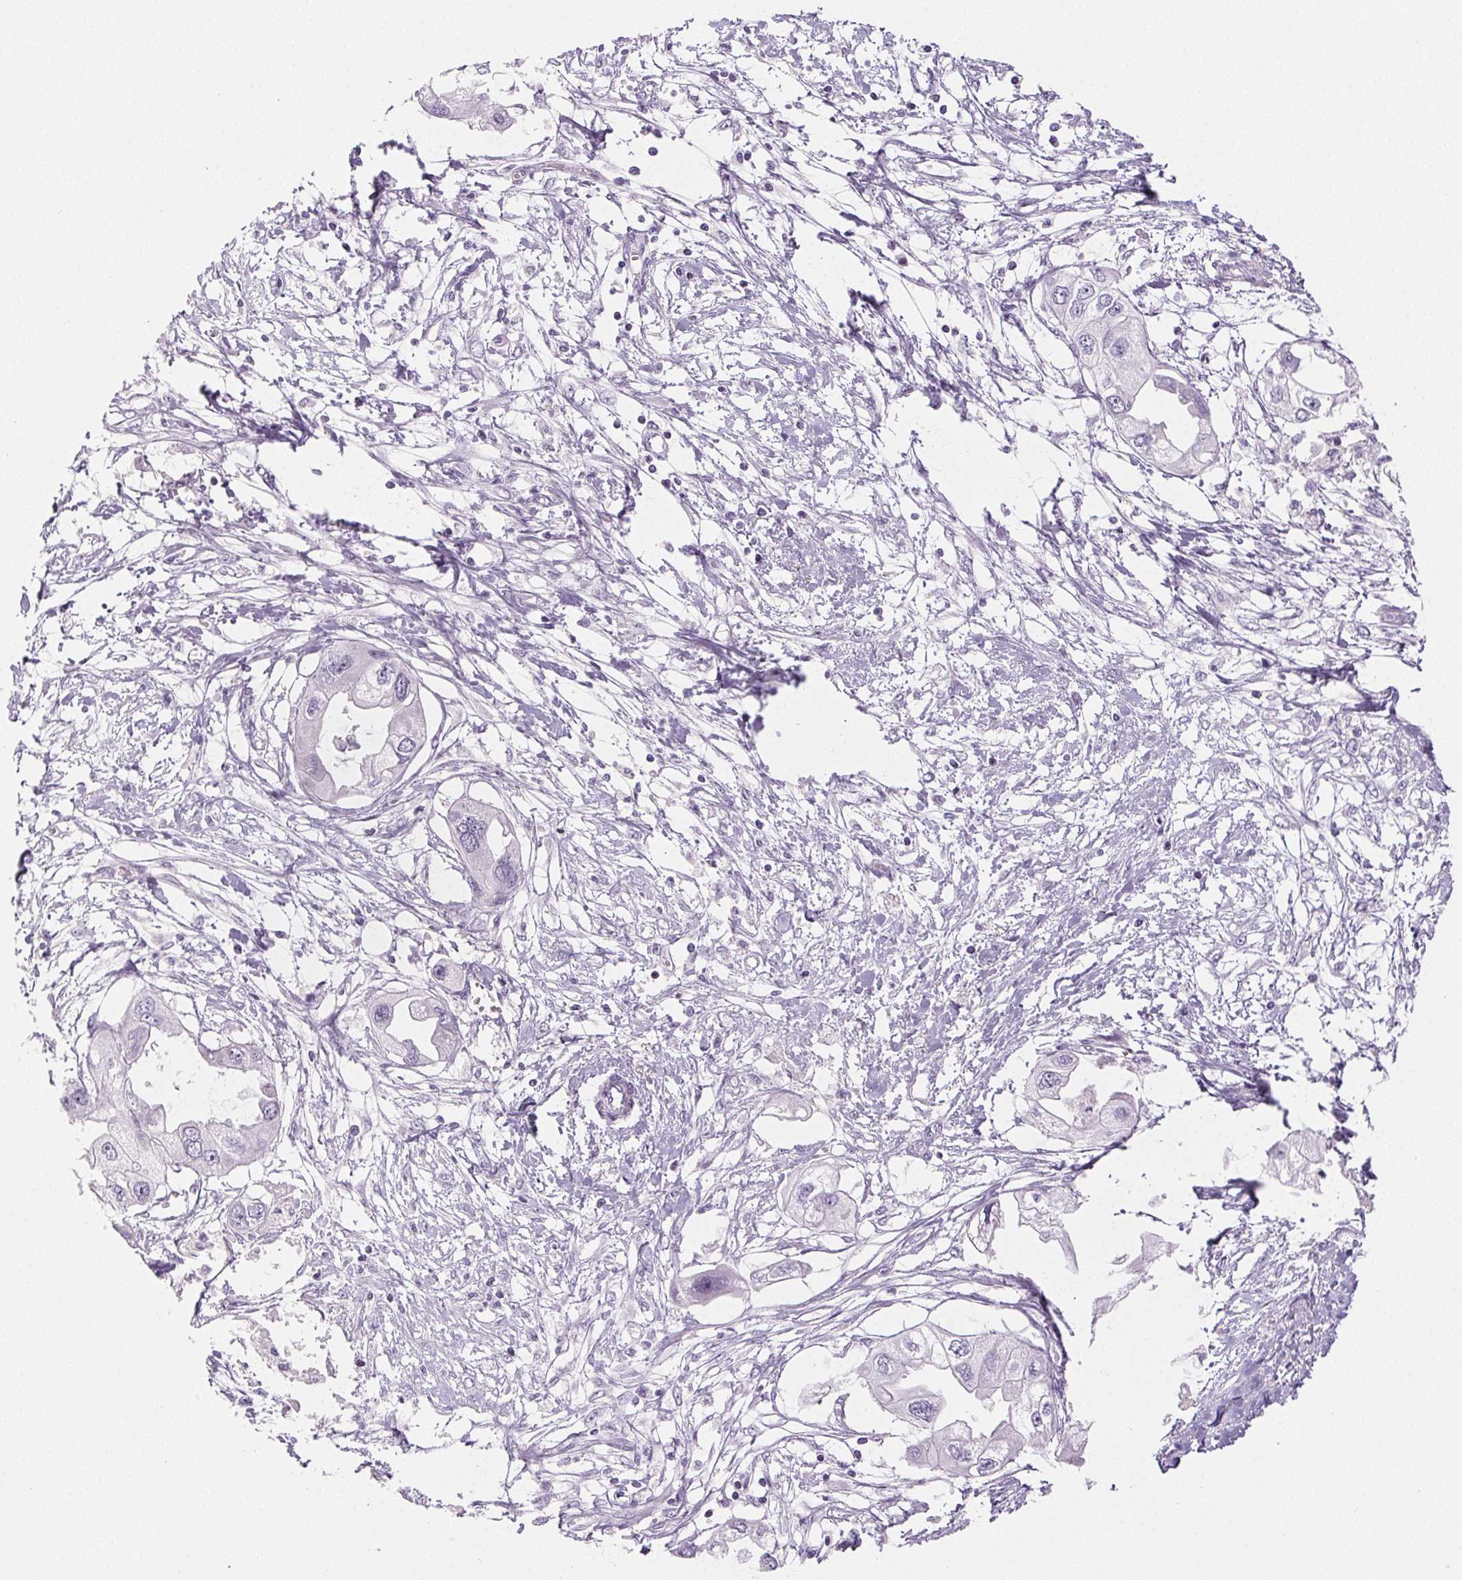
{"staining": {"intensity": "negative", "quantity": "none", "location": "none"}, "tissue": "endometrial cancer", "cell_type": "Tumor cells", "image_type": "cancer", "snomed": [{"axis": "morphology", "description": "Adenocarcinoma, NOS"}, {"axis": "morphology", "description": "Adenocarcinoma, metastatic, NOS"}, {"axis": "topography", "description": "Adipose tissue"}, {"axis": "topography", "description": "Endometrium"}], "caption": "There is no significant staining in tumor cells of adenocarcinoma (endometrial).", "gene": "BEND2", "patient": {"sex": "female", "age": 67}}